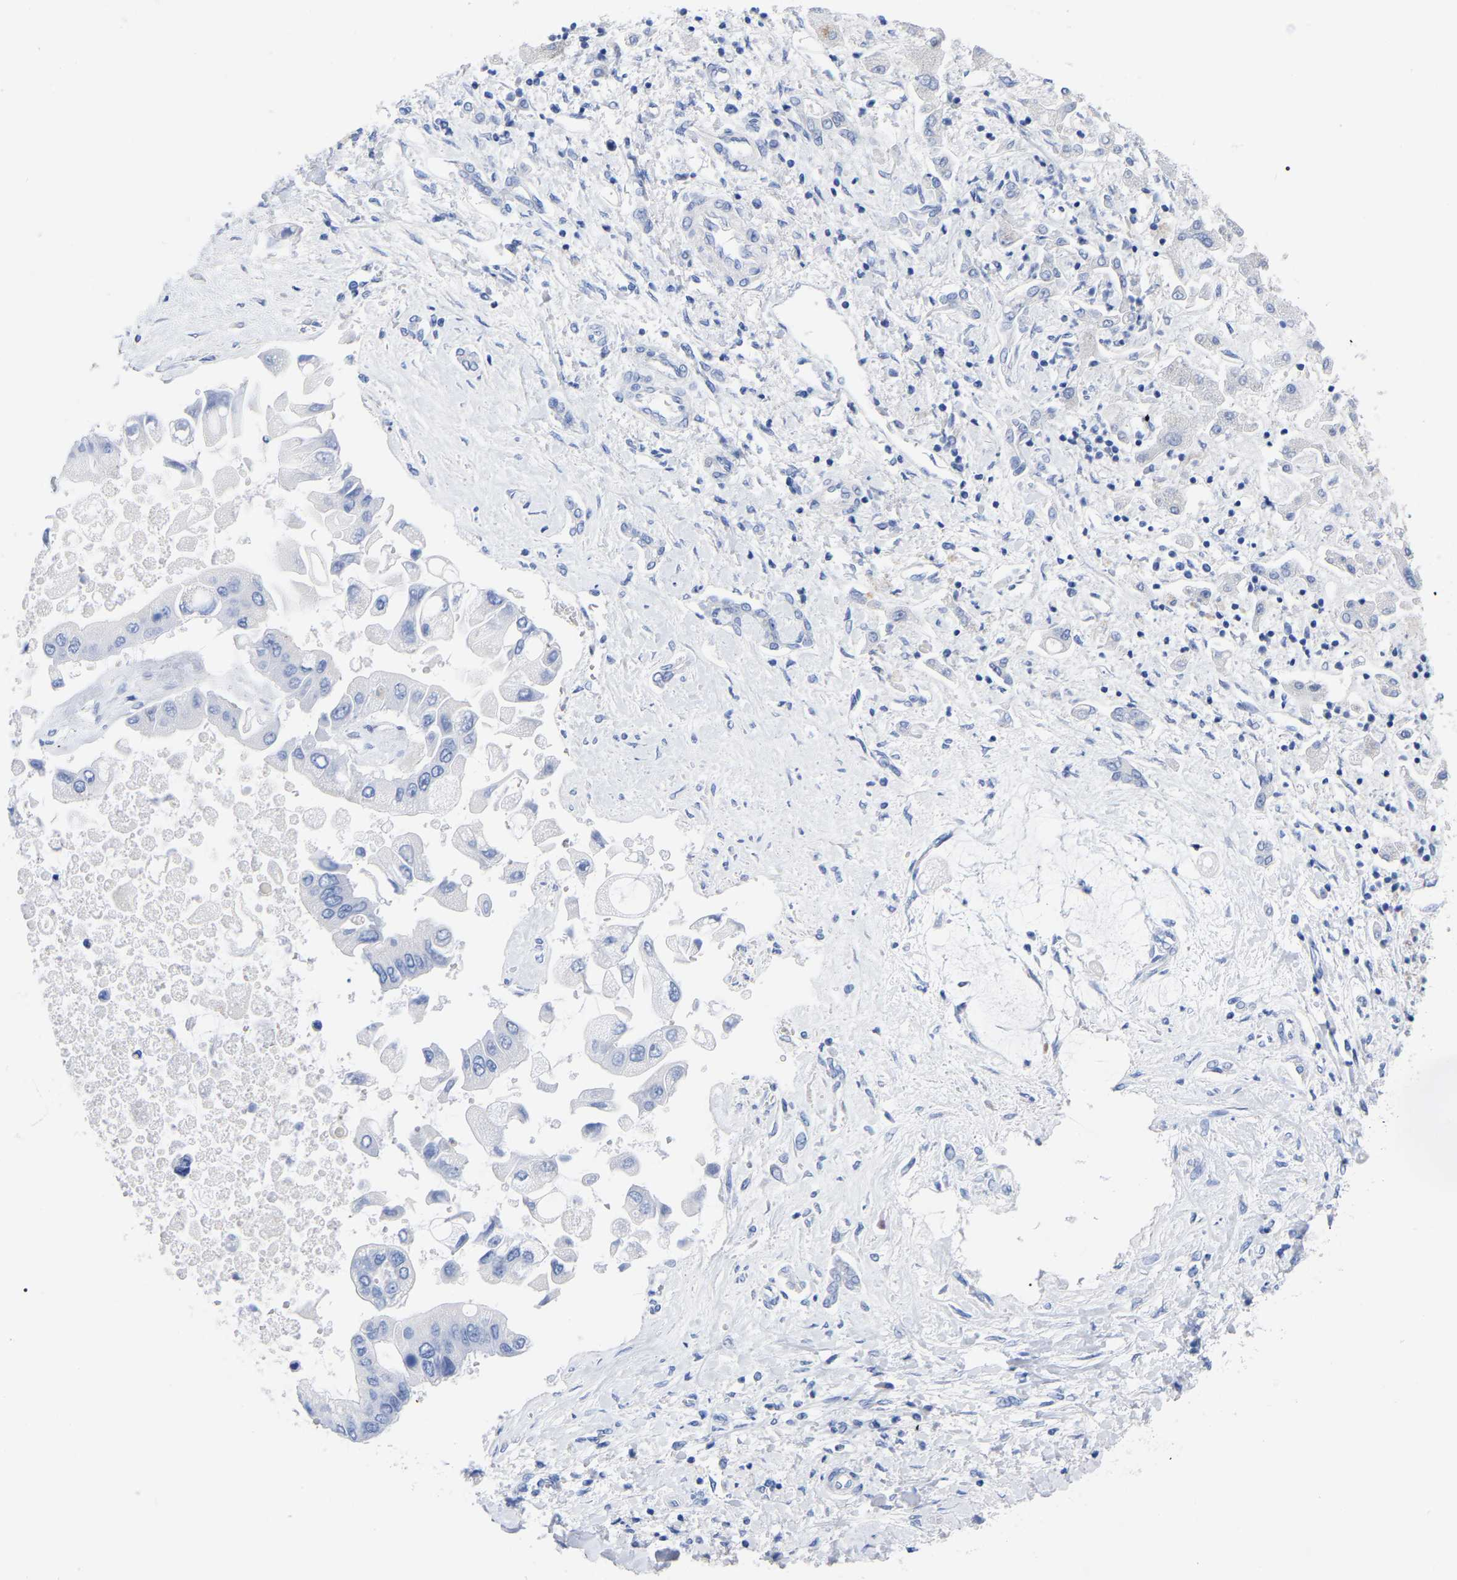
{"staining": {"intensity": "negative", "quantity": "none", "location": "none"}, "tissue": "liver cancer", "cell_type": "Tumor cells", "image_type": "cancer", "snomed": [{"axis": "morphology", "description": "Cholangiocarcinoma"}, {"axis": "topography", "description": "Liver"}], "caption": "Liver cancer (cholangiocarcinoma) was stained to show a protein in brown. There is no significant staining in tumor cells.", "gene": "HAPLN1", "patient": {"sex": "male", "age": 50}}